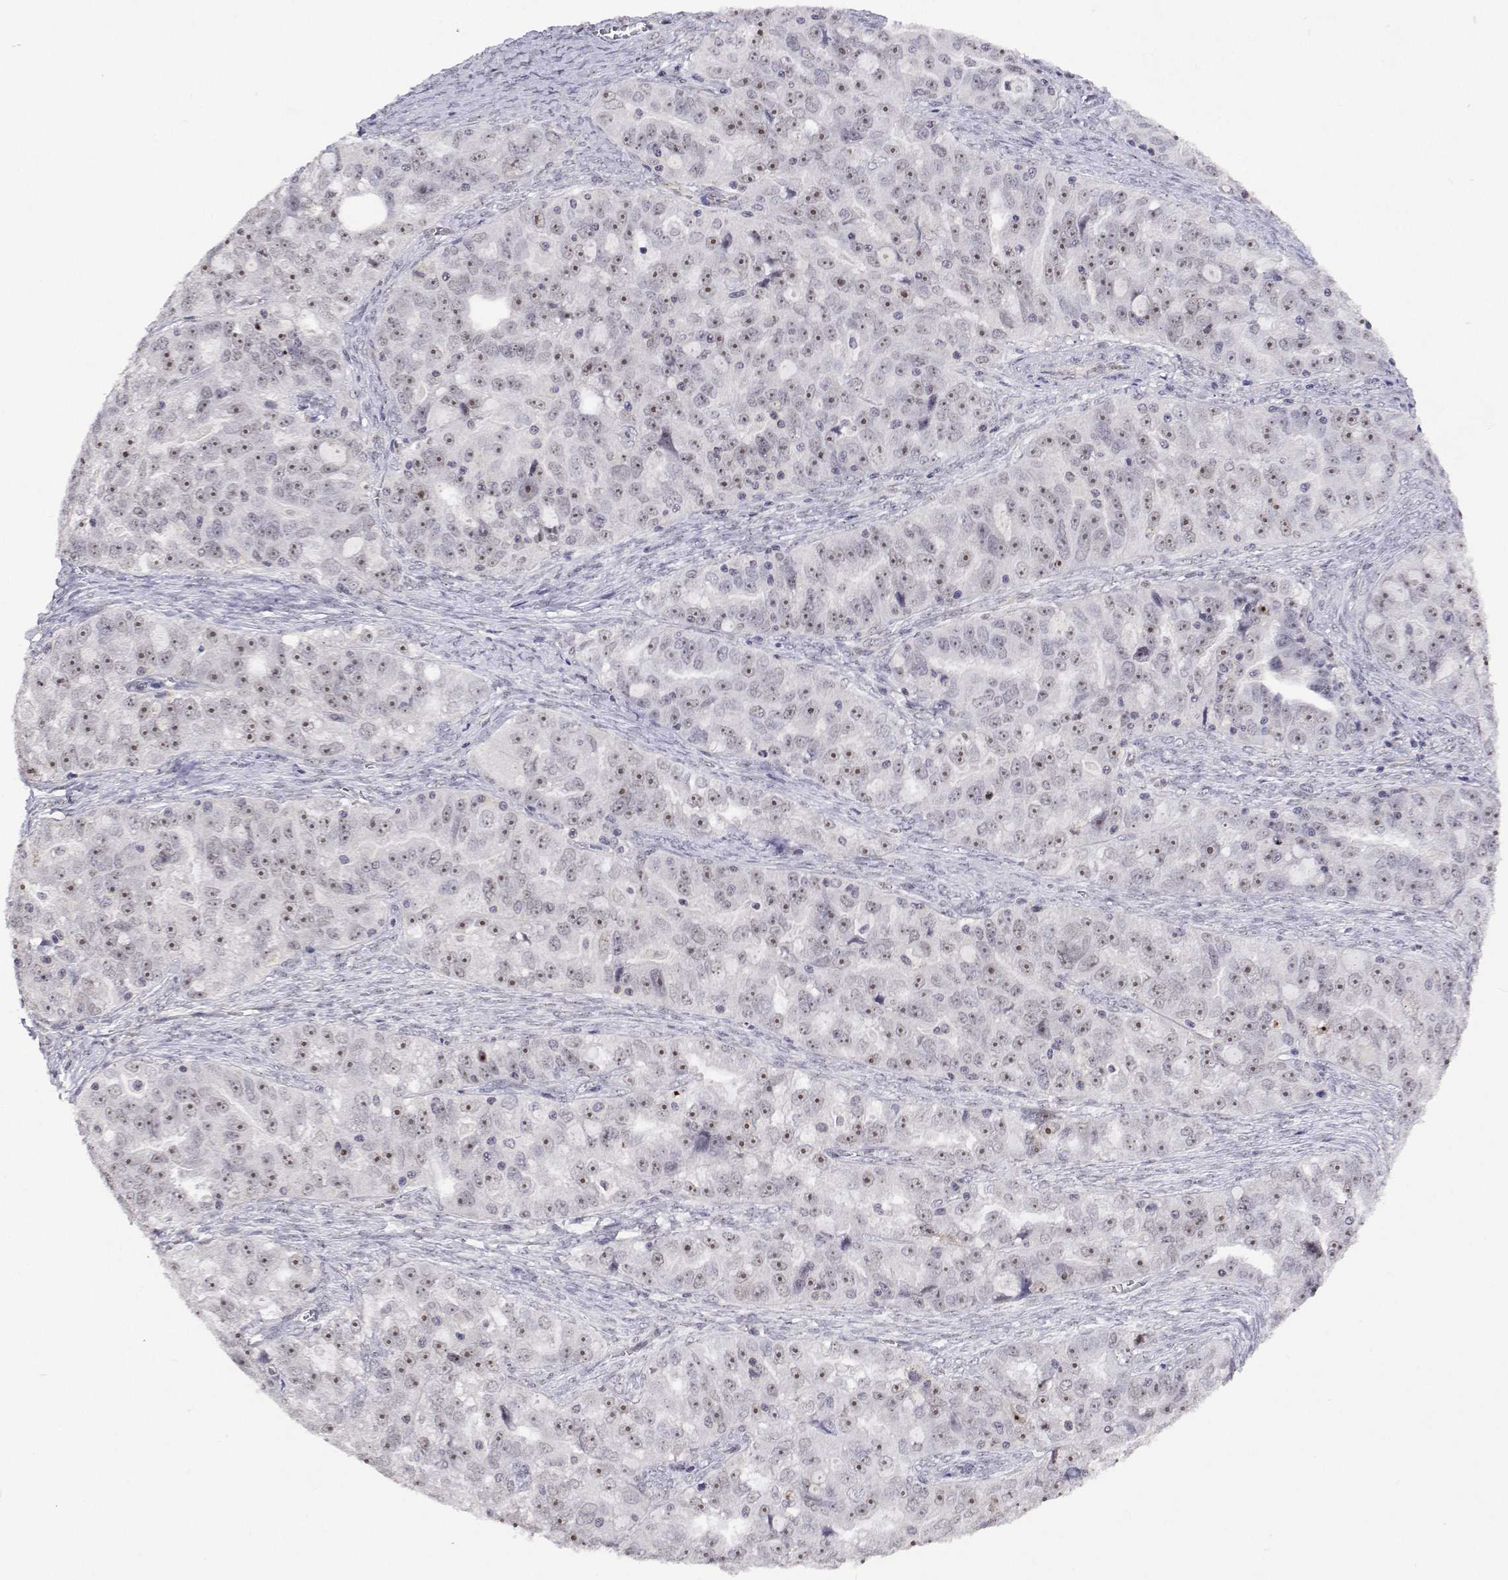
{"staining": {"intensity": "moderate", "quantity": "25%-75%", "location": "nuclear"}, "tissue": "ovarian cancer", "cell_type": "Tumor cells", "image_type": "cancer", "snomed": [{"axis": "morphology", "description": "Cystadenocarcinoma, serous, NOS"}, {"axis": "topography", "description": "Ovary"}], "caption": "Approximately 25%-75% of tumor cells in ovarian cancer display moderate nuclear protein positivity as visualized by brown immunohistochemical staining.", "gene": "NHP2", "patient": {"sex": "female", "age": 51}}